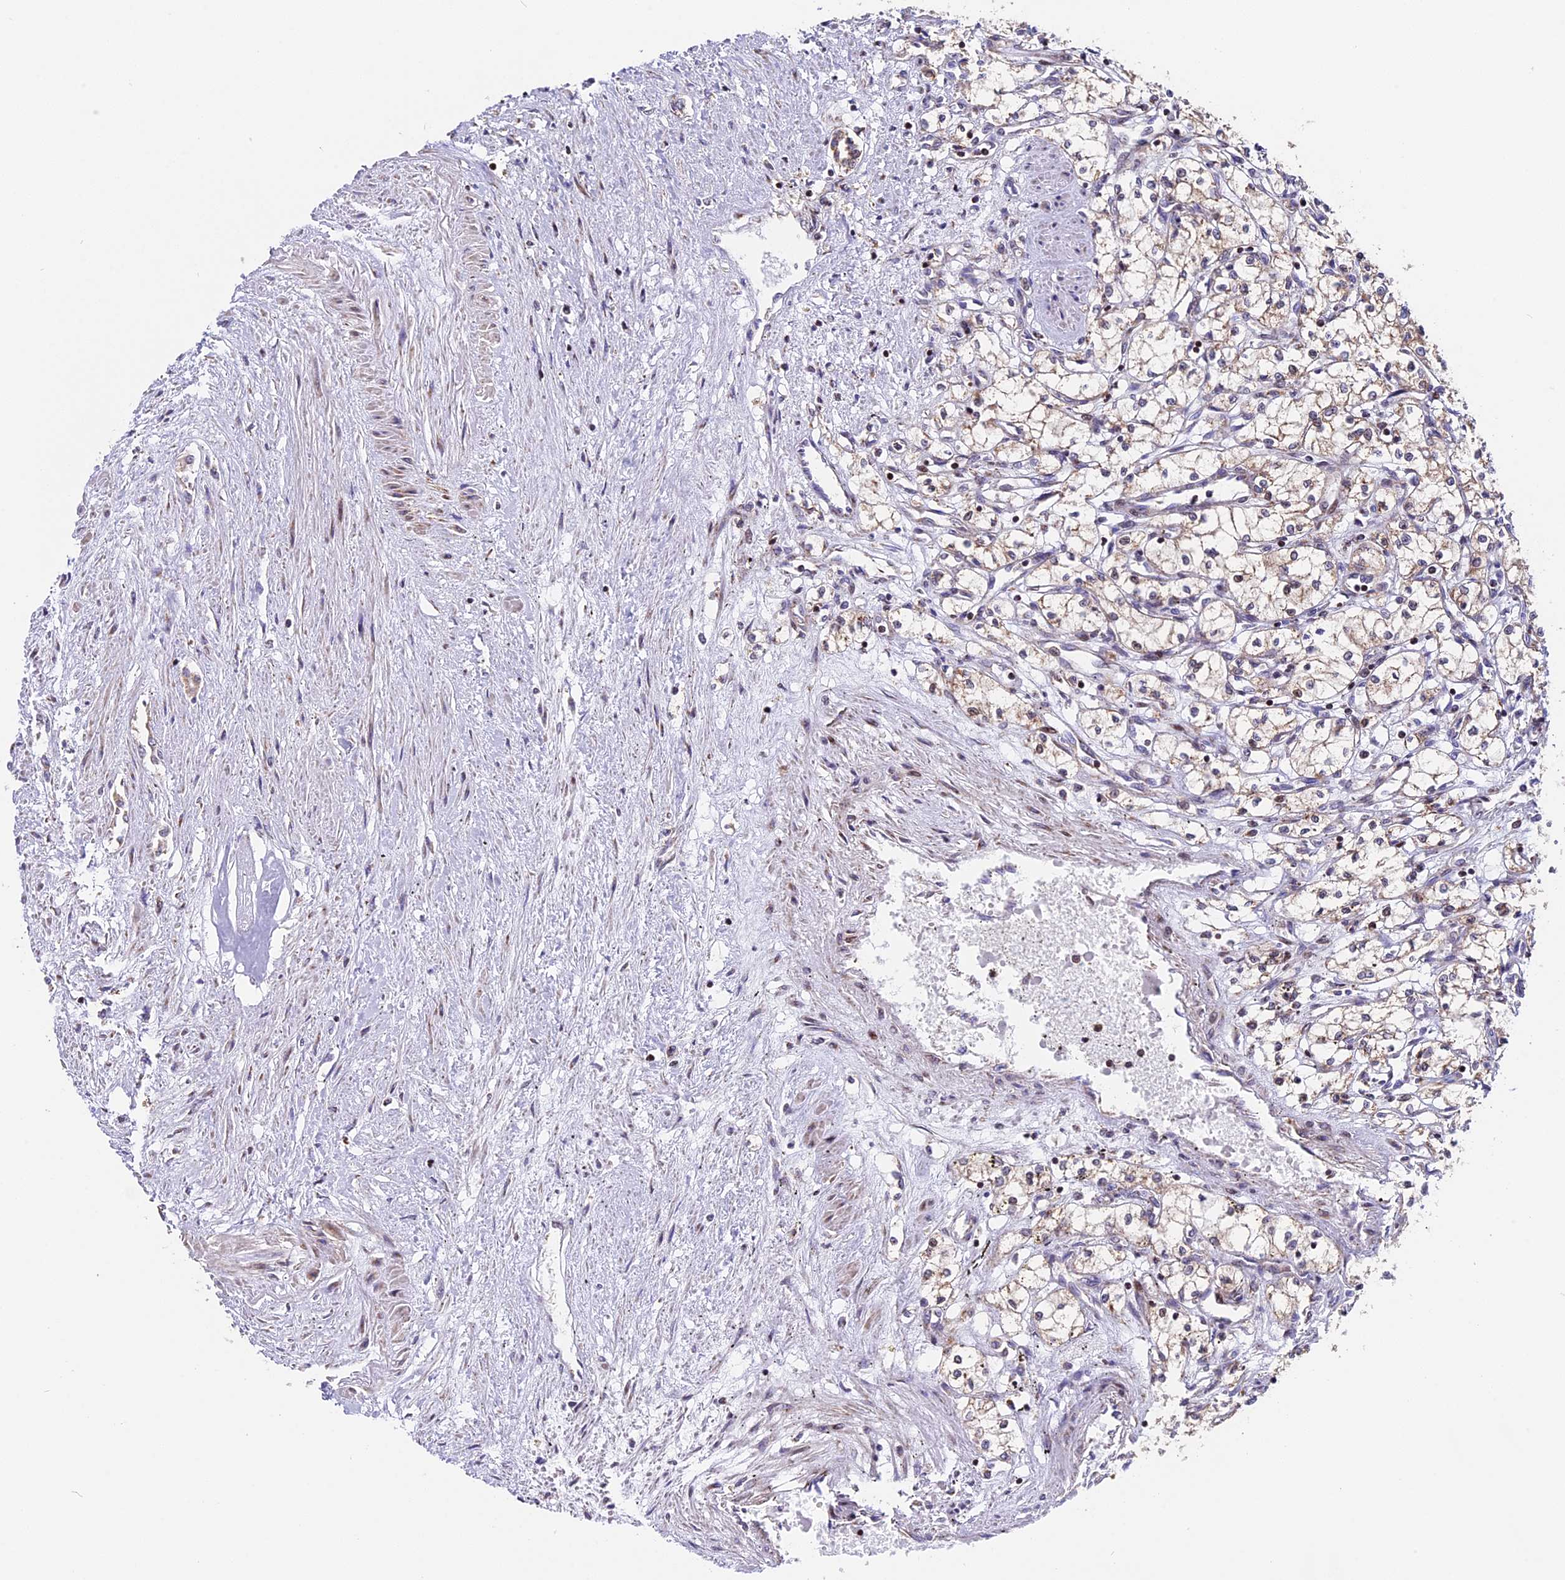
{"staining": {"intensity": "weak", "quantity": ">75%", "location": "cytoplasmic/membranous"}, "tissue": "renal cancer", "cell_type": "Tumor cells", "image_type": "cancer", "snomed": [{"axis": "morphology", "description": "Adenocarcinoma, NOS"}, {"axis": "topography", "description": "Kidney"}], "caption": "Human renal cancer (adenocarcinoma) stained with a protein marker displays weak staining in tumor cells.", "gene": "FAM174C", "patient": {"sex": "male", "age": 59}}